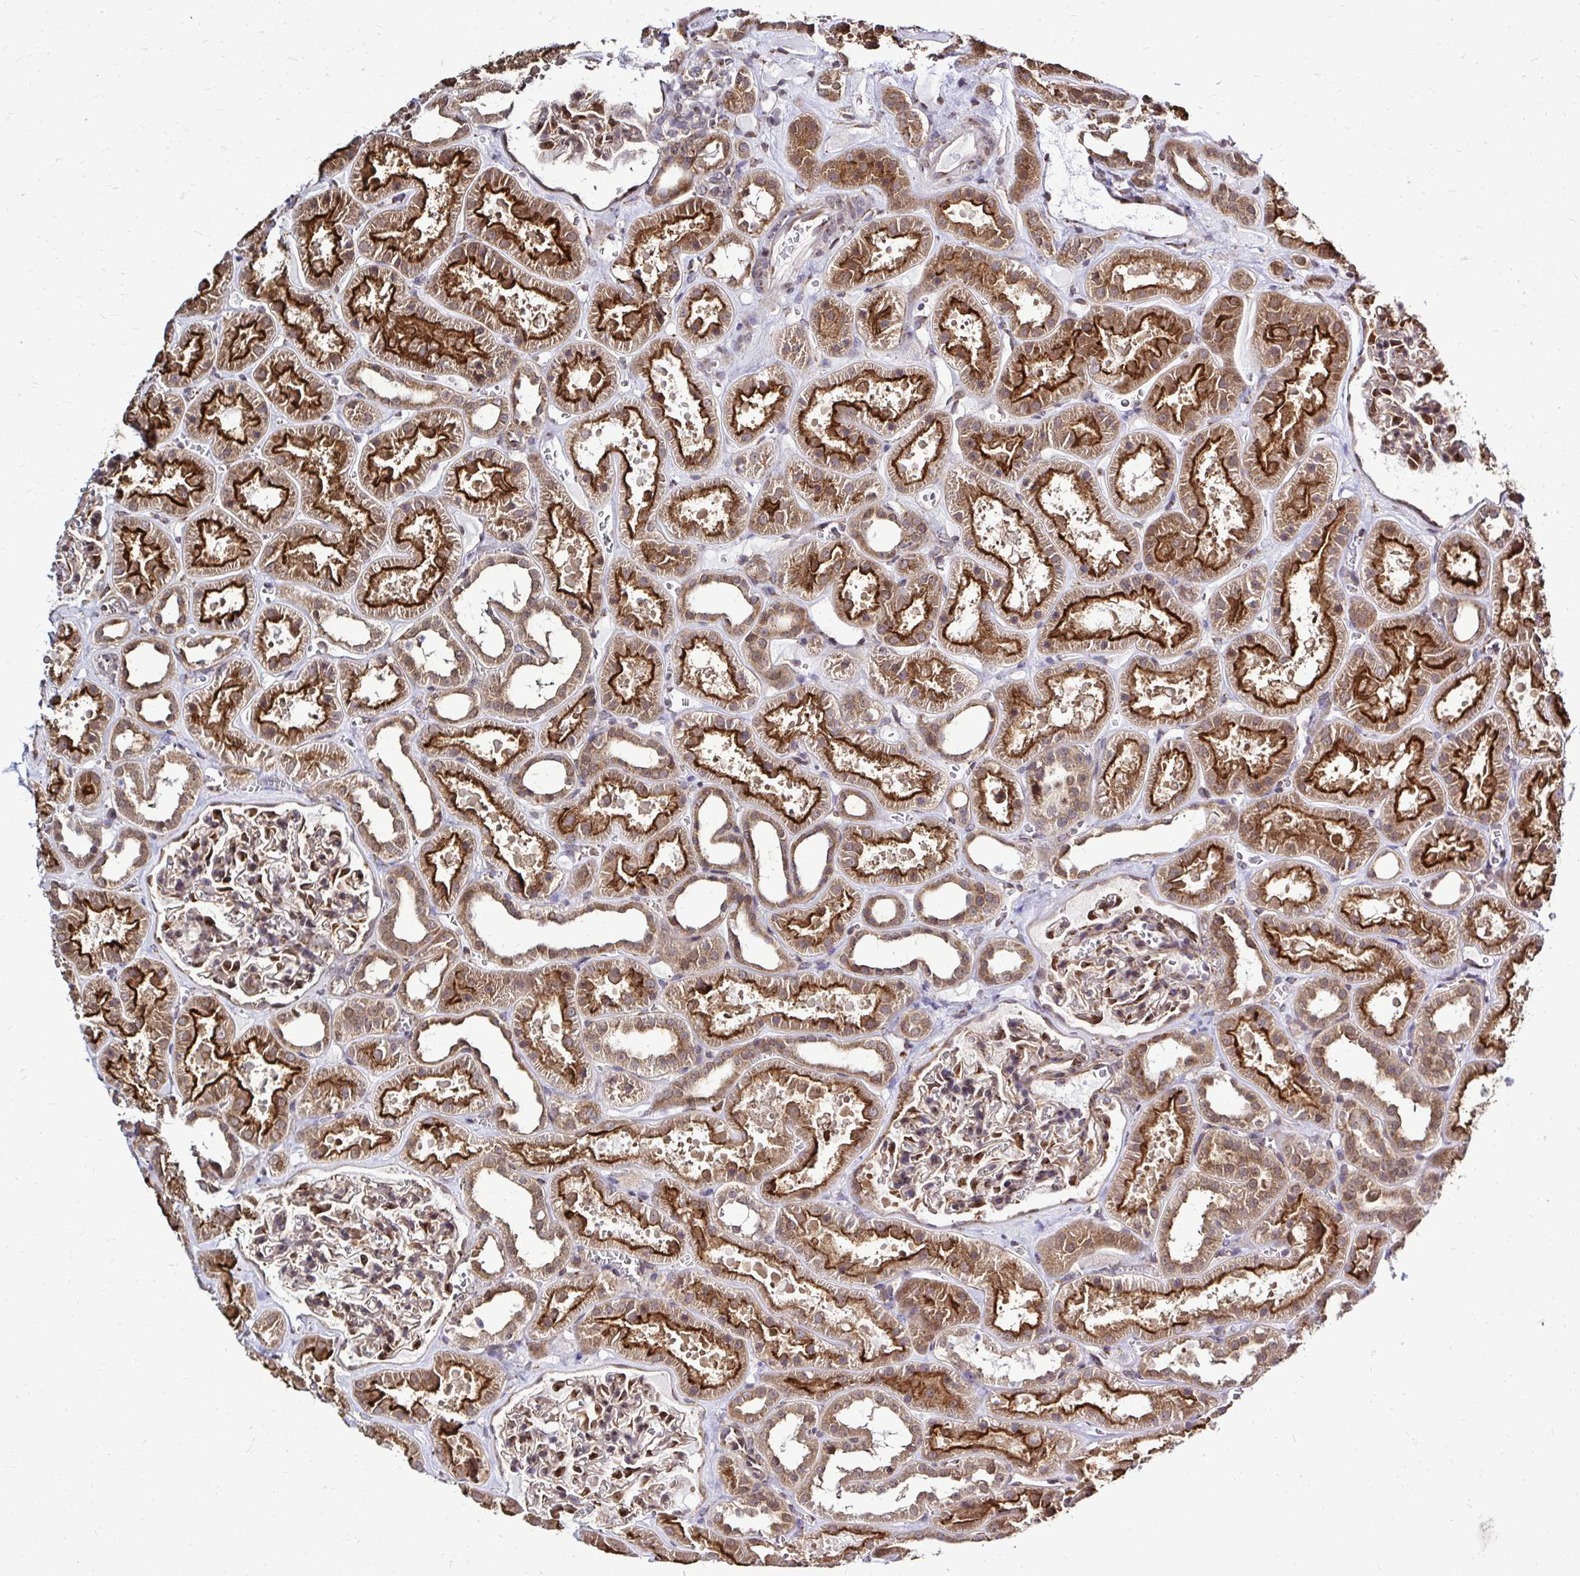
{"staining": {"intensity": "moderate", "quantity": "25%-75%", "location": "nuclear"}, "tissue": "kidney", "cell_type": "Cells in glomeruli", "image_type": "normal", "snomed": [{"axis": "morphology", "description": "Normal tissue, NOS"}, {"axis": "topography", "description": "Kidney"}], "caption": "DAB (3,3'-diaminobenzidine) immunohistochemical staining of unremarkable human kidney displays moderate nuclear protein expression in approximately 25%-75% of cells in glomeruli. Using DAB (3,3'-diaminobenzidine) (brown) and hematoxylin (blue) stains, captured at high magnification using brightfield microscopy.", "gene": "FMR1", "patient": {"sex": "female", "age": 41}}